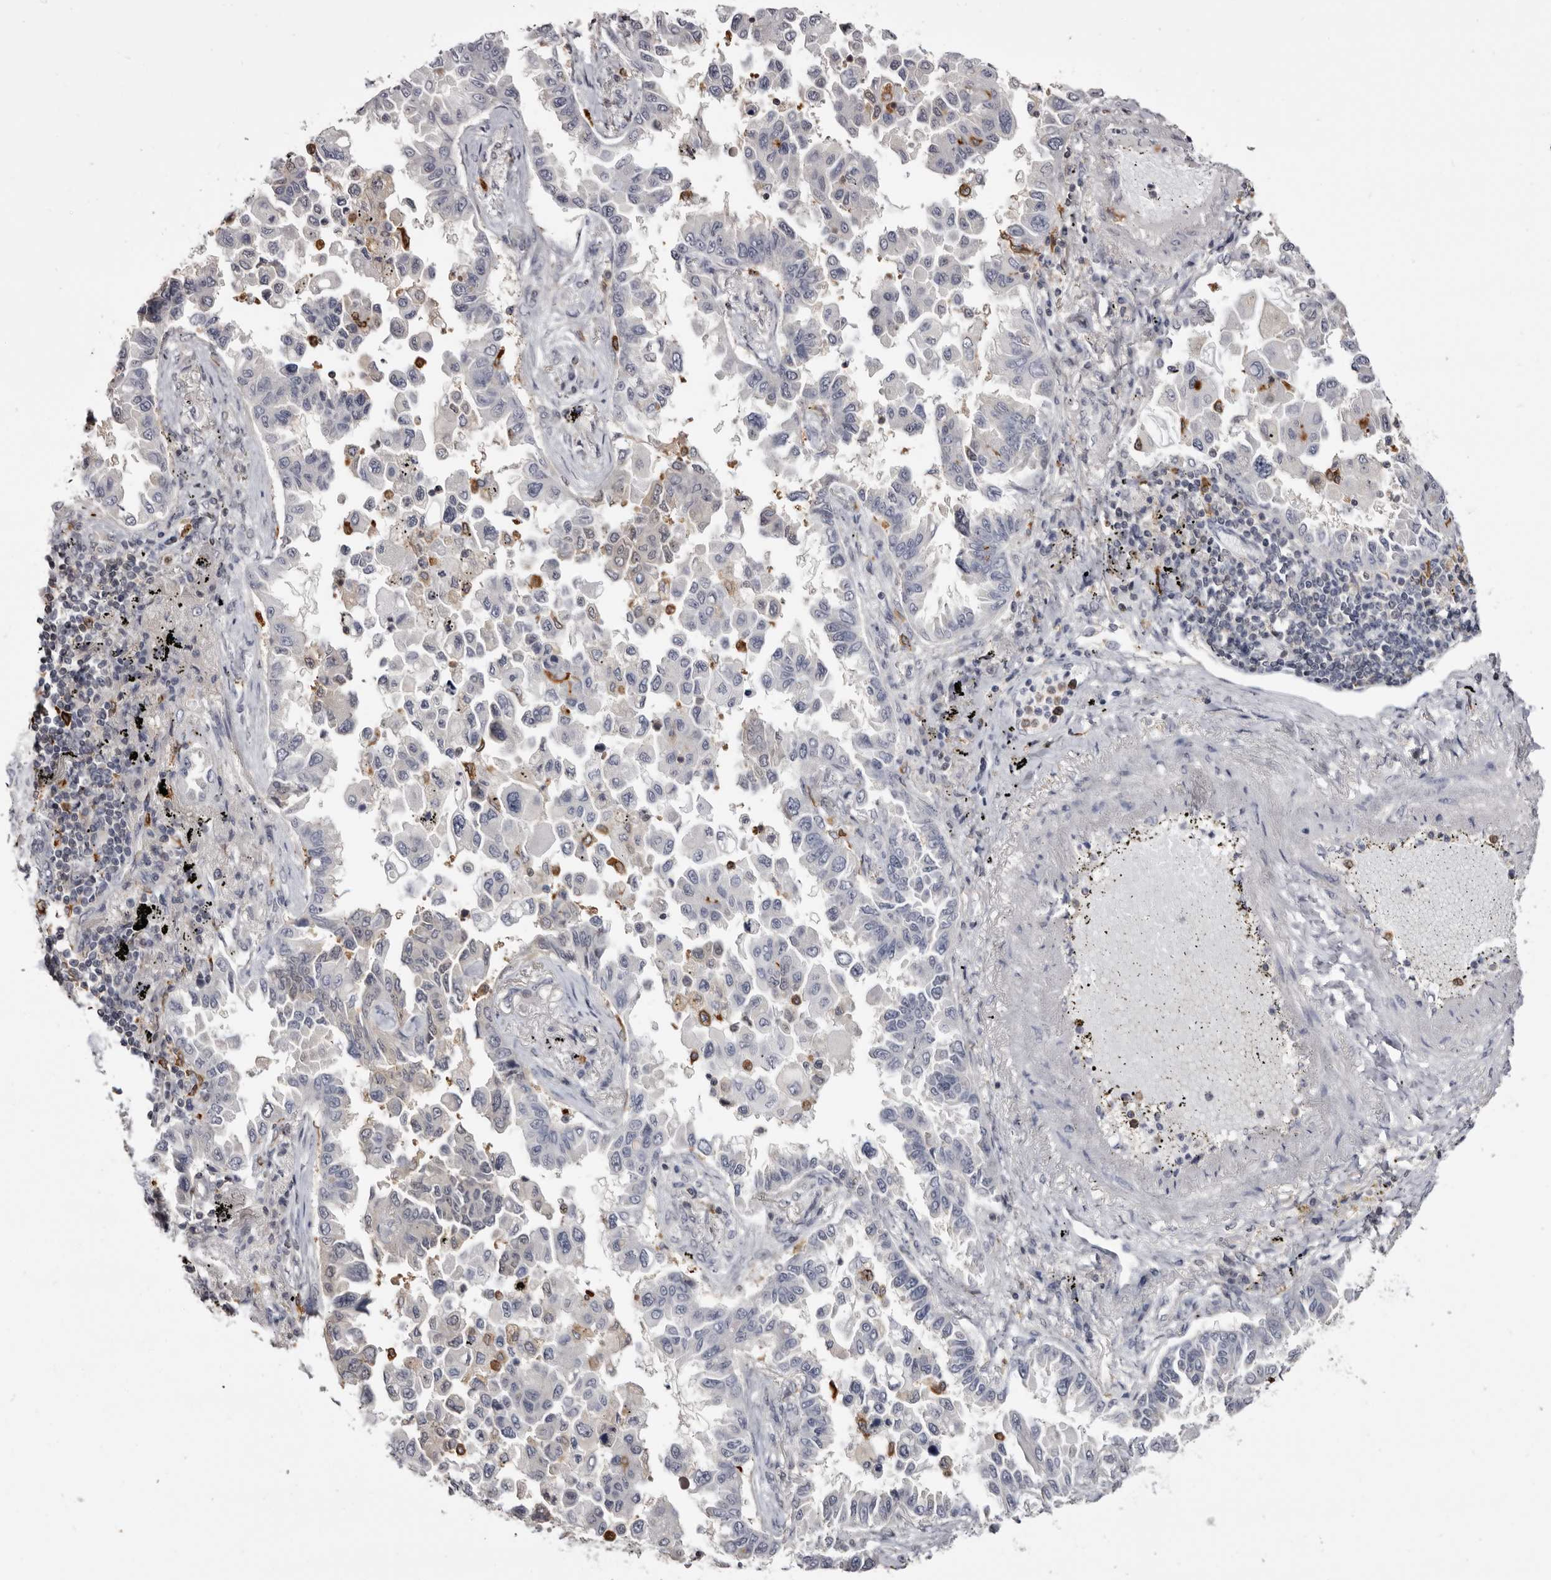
{"staining": {"intensity": "negative", "quantity": "none", "location": "none"}, "tissue": "lung cancer", "cell_type": "Tumor cells", "image_type": "cancer", "snomed": [{"axis": "morphology", "description": "Adenocarcinoma, NOS"}, {"axis": "topography", "description": "Lung"}], "caption": "Immunohistochemical staining of lung cancer (adenocarcinoma) reveals no significant staining in tumor cells. (DAB immunohistochemistry (IHC), high magnification).", "gene": "TNNI1", "patient": {"sex": "female", "age": 67}}